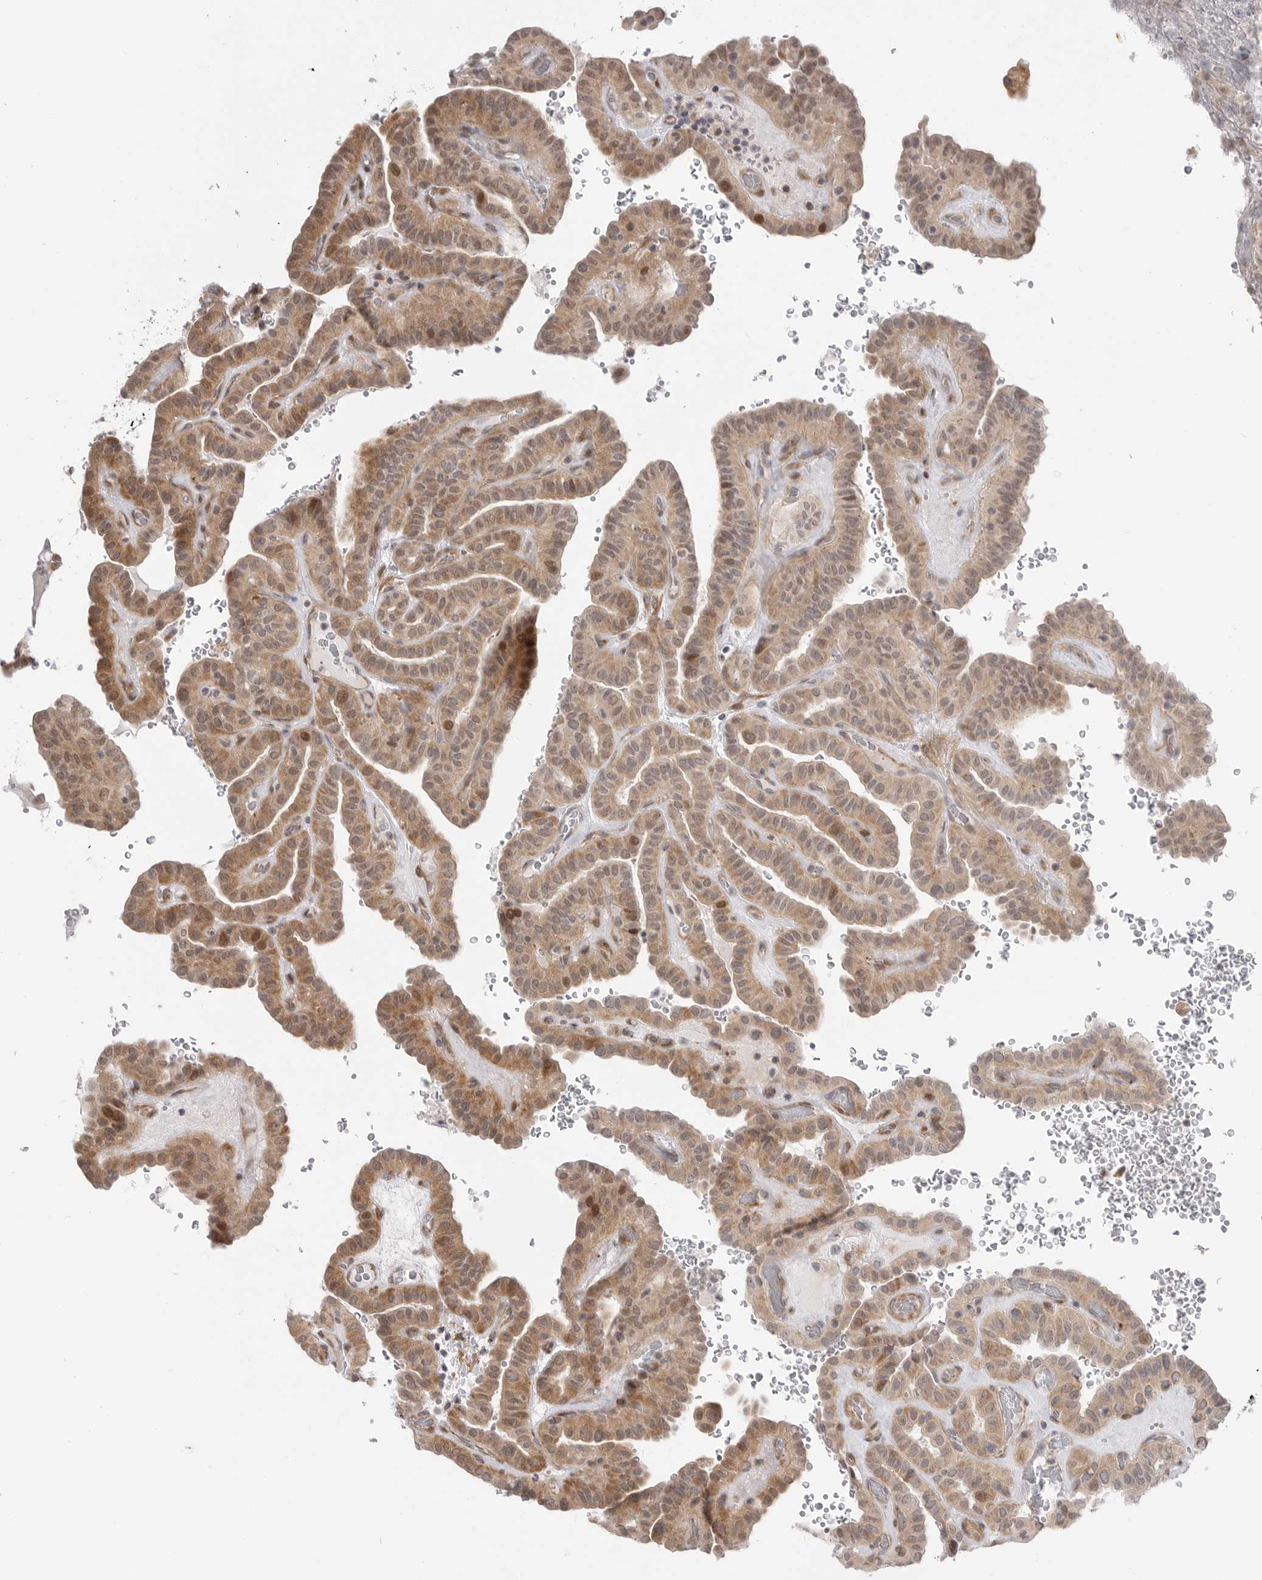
{"staining": {"intensity": "moderate", "quantity": ">75%", "location": "cytoplasmic/membranous,nuclear"}, "tissue": "thyroid cancer", "cell_type": "Tumor cells", "image_type": "cancer", "snomed": [{"axis": "morphology", "description": "Papillary adenocarcinoma, NOS"}, {"axis": "topography", "description": "Thyroid gland"}], "caption": "Immunohistochemical staining of human thyroid cancer reveals medium levels of moderate cytoplasmic/membranous and nuclear staining in approximately >75% of tumor cells. The protein is stained brown, and the nuclei are stained in blue (DAB IHC with brightfield microscopy, high magnification).", "gene": "GGT6", "patient": {"sex": "male", "age": 77}}